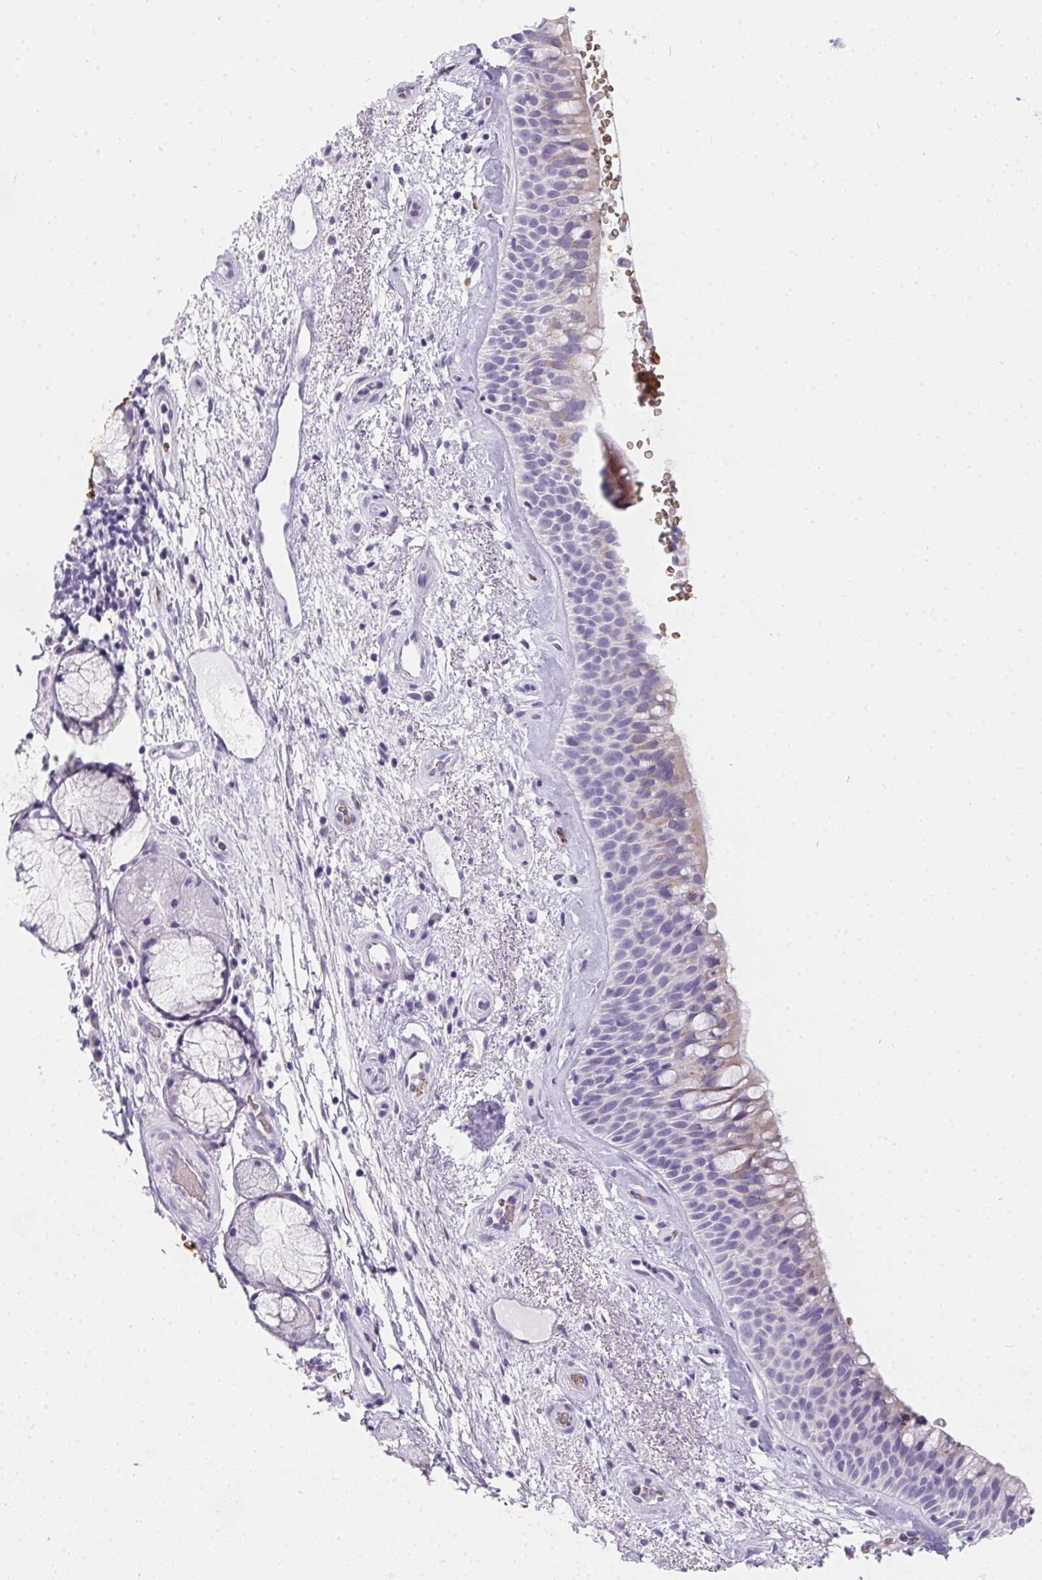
{"staining": {"intensity": "negative", "quantity": "none", "location": "none"}, "tissue": "bronchus", "cell_type": "Respiratory epithelial cells", "image_type": "normal", "snomed": [{"axis": "morphology", "description": "Normal tissue, NOS"}, {"axis": "topography", "description": "Bronchus"}], "caption": "The histopathology image reveals no staining of respiratory epithelial cells in unremarkable bronchus.", "gene": "DCD", "patient": {"sex": "male", "age": 48}}